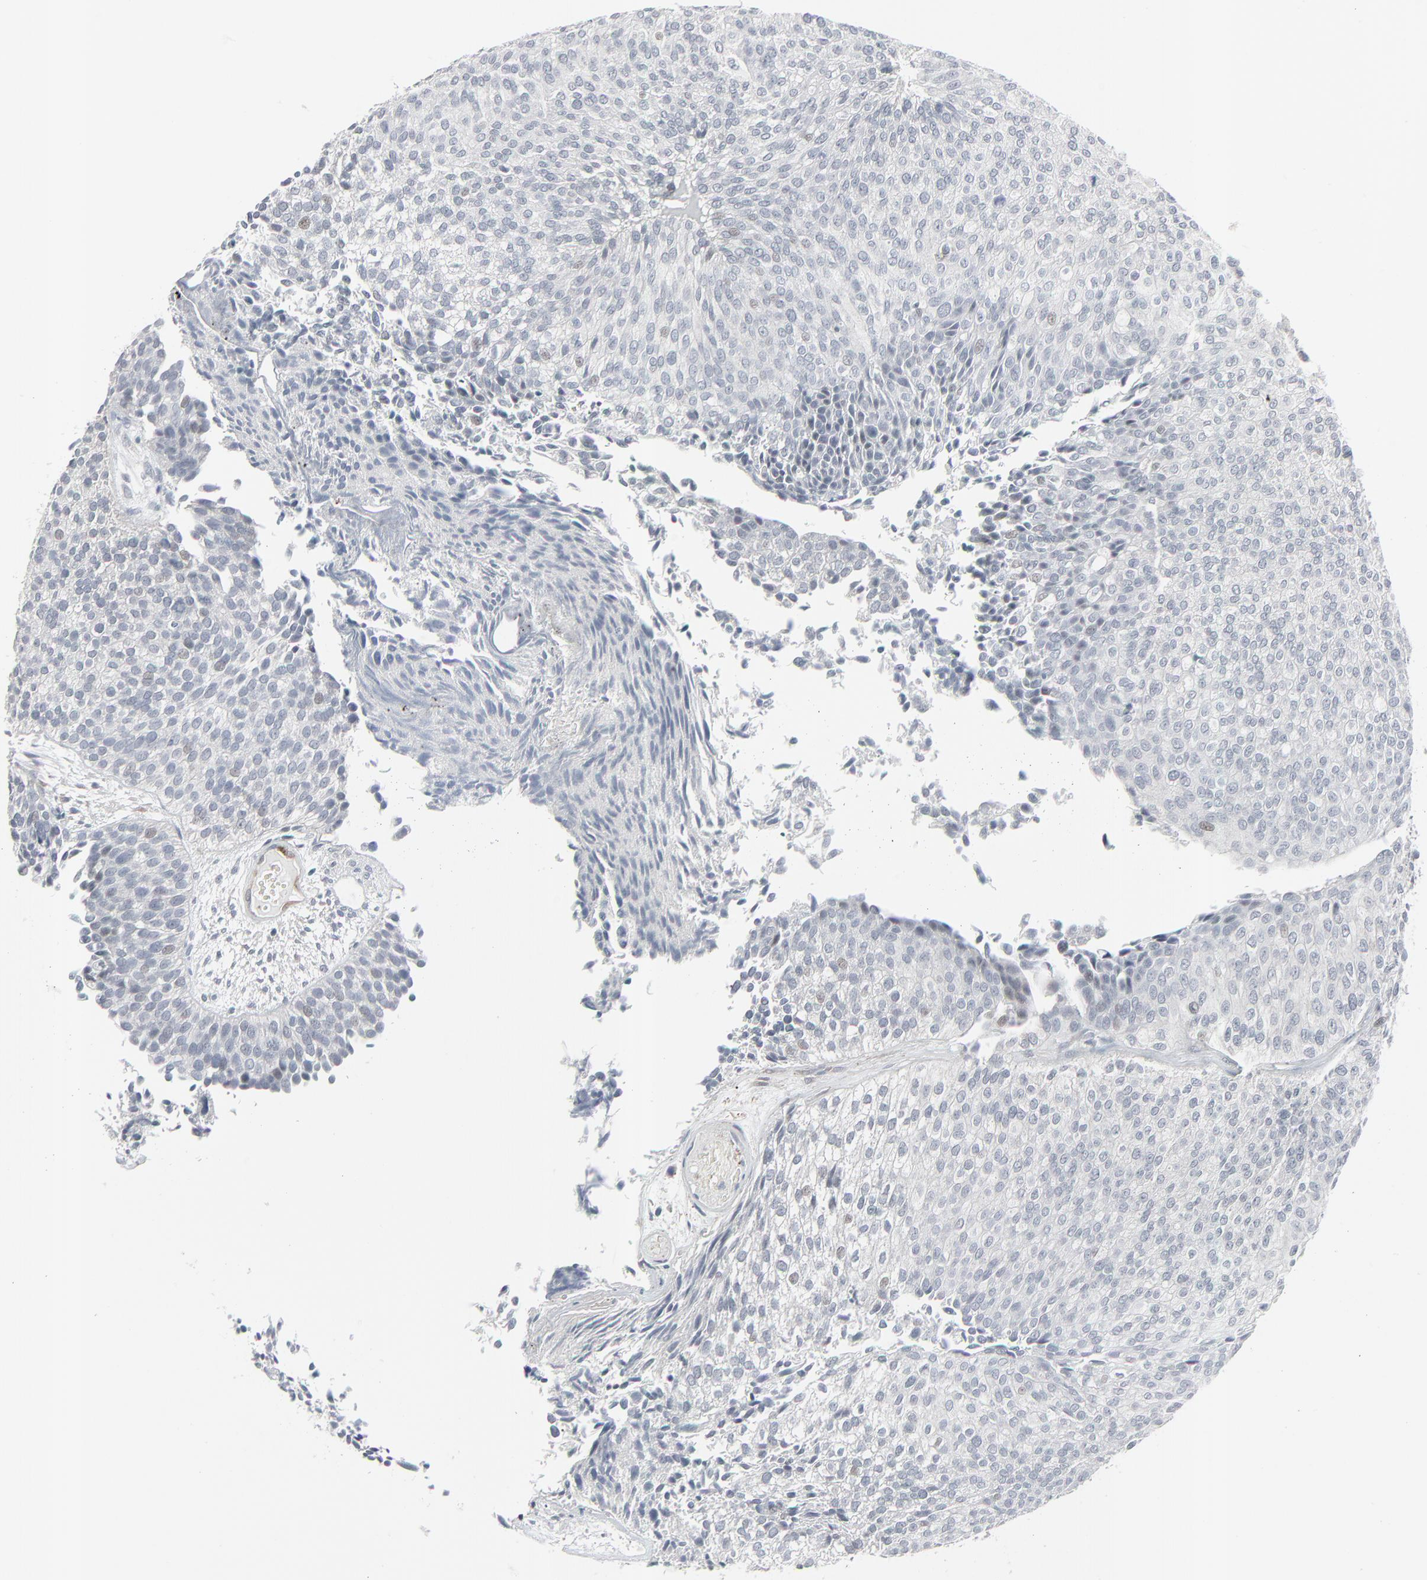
{"staining": {"intensity": "negative", "quantity": "none", "location": "none"}, "tissue": "urothelial cancer", "cell_type": "Tumor cells", "image_type": "cancer", "snomed": [{"axis": "morphology", "description": "Urothelial carcinoma, Low grade"}, {"axis": "topography", "description": "Urinary bladder"}], "caption": "This histopathology image is of low-grade urothelial carcinoma stained with IHC to label a protein in brown with the nuclei are counter-stained blue. There is no positivity in tumor cells.", "gene": "NEUROD1", "patient": {"sex": "male", "age": 84}}